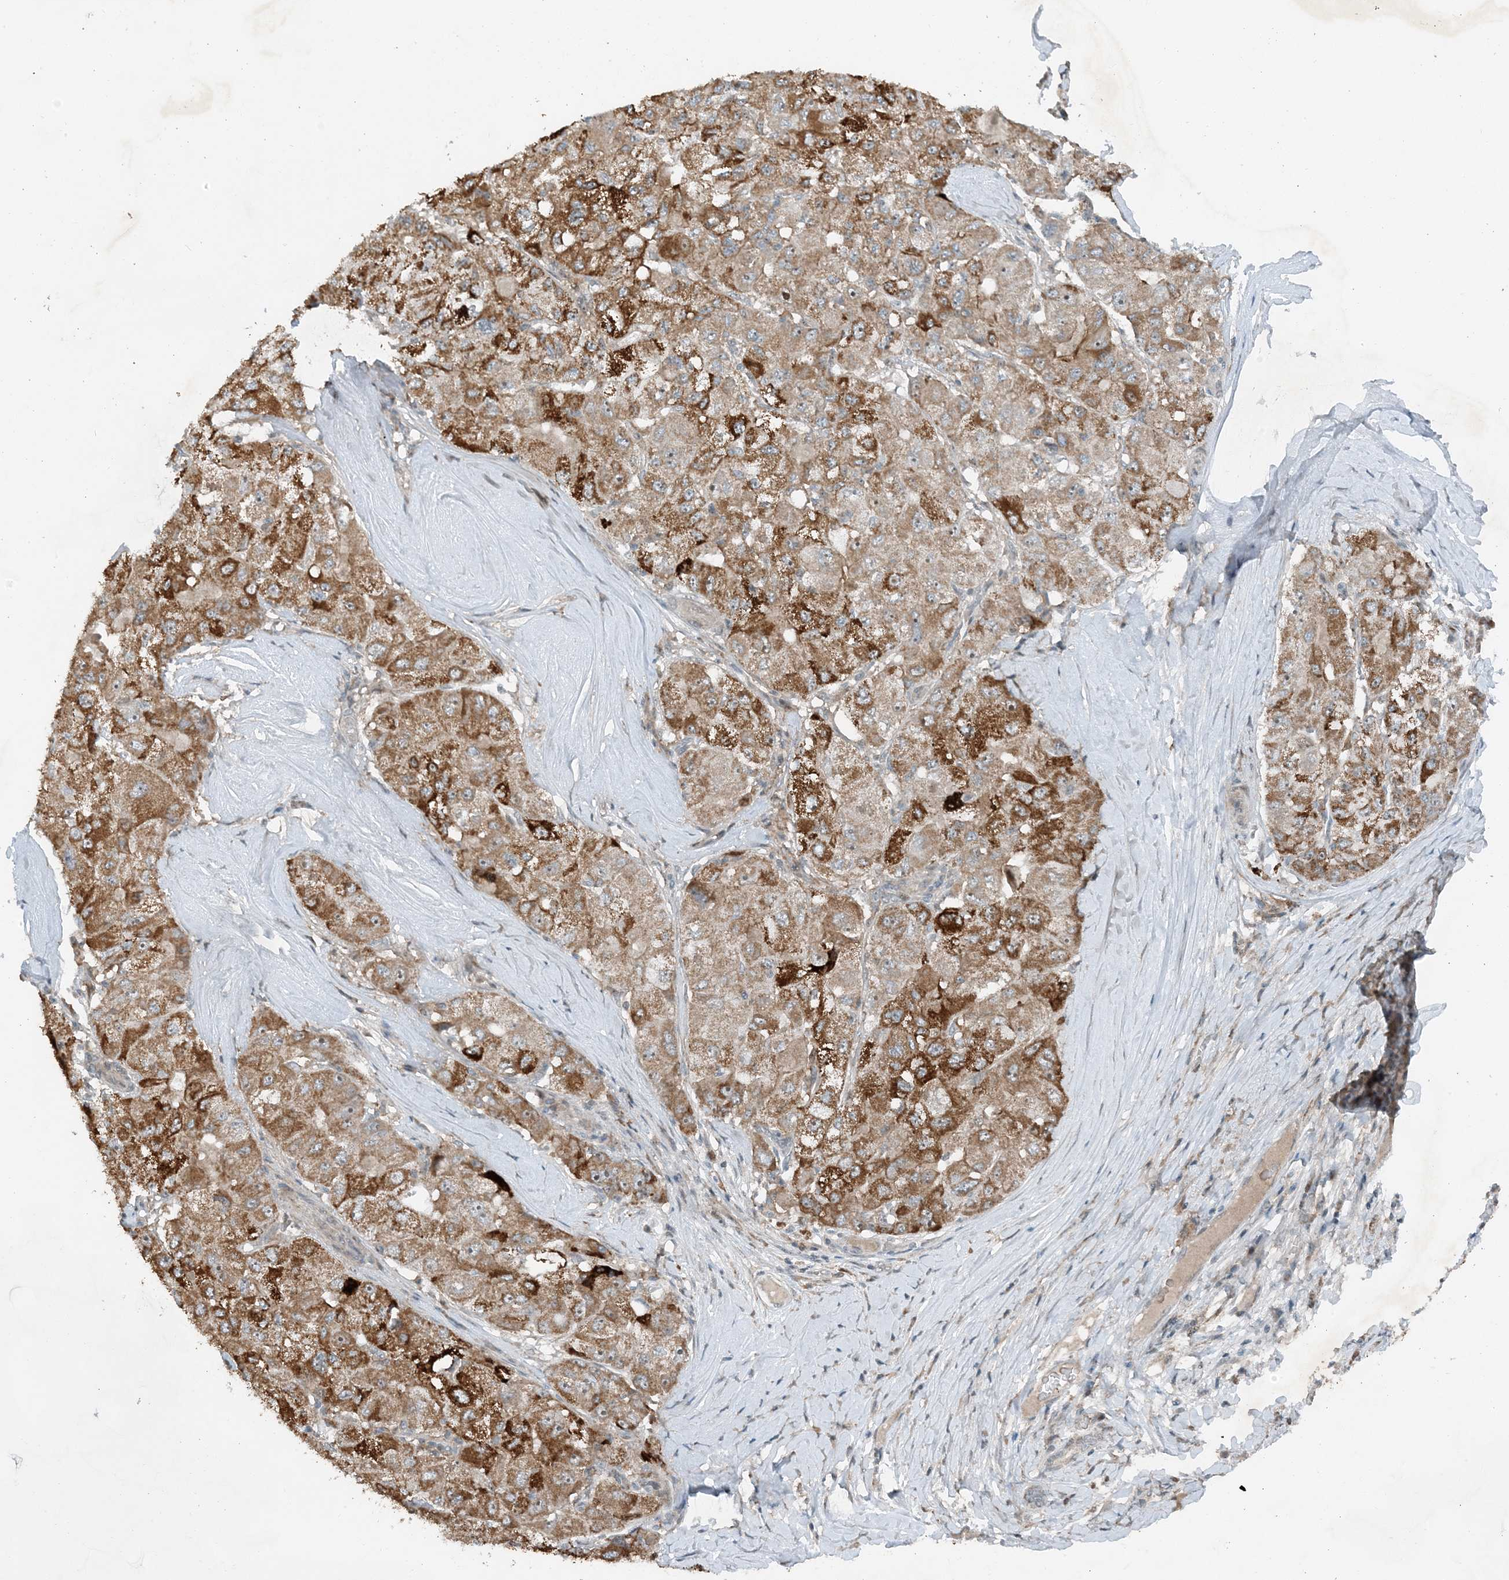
{"staining": {"intensity": "moderate", "quantity": ">75%", "location": "cytoplasmic/membranous"}, "tissue": "liver cancer", "cell_type": "Tumor cells", "image_type": "cancer", "snomed": [{"axis": "morphology", "description": "Carcinoma, Hepatocellular, NOS"}, {"axis": "topography", "description": "Liver"}], "caption": "Liver cancer (hepatocellular carcinoma) stained with a protein marker shows moderate staining in tumor cells.", "gene": "MITD1", "patient": {"sex": "male", "age": 80}}